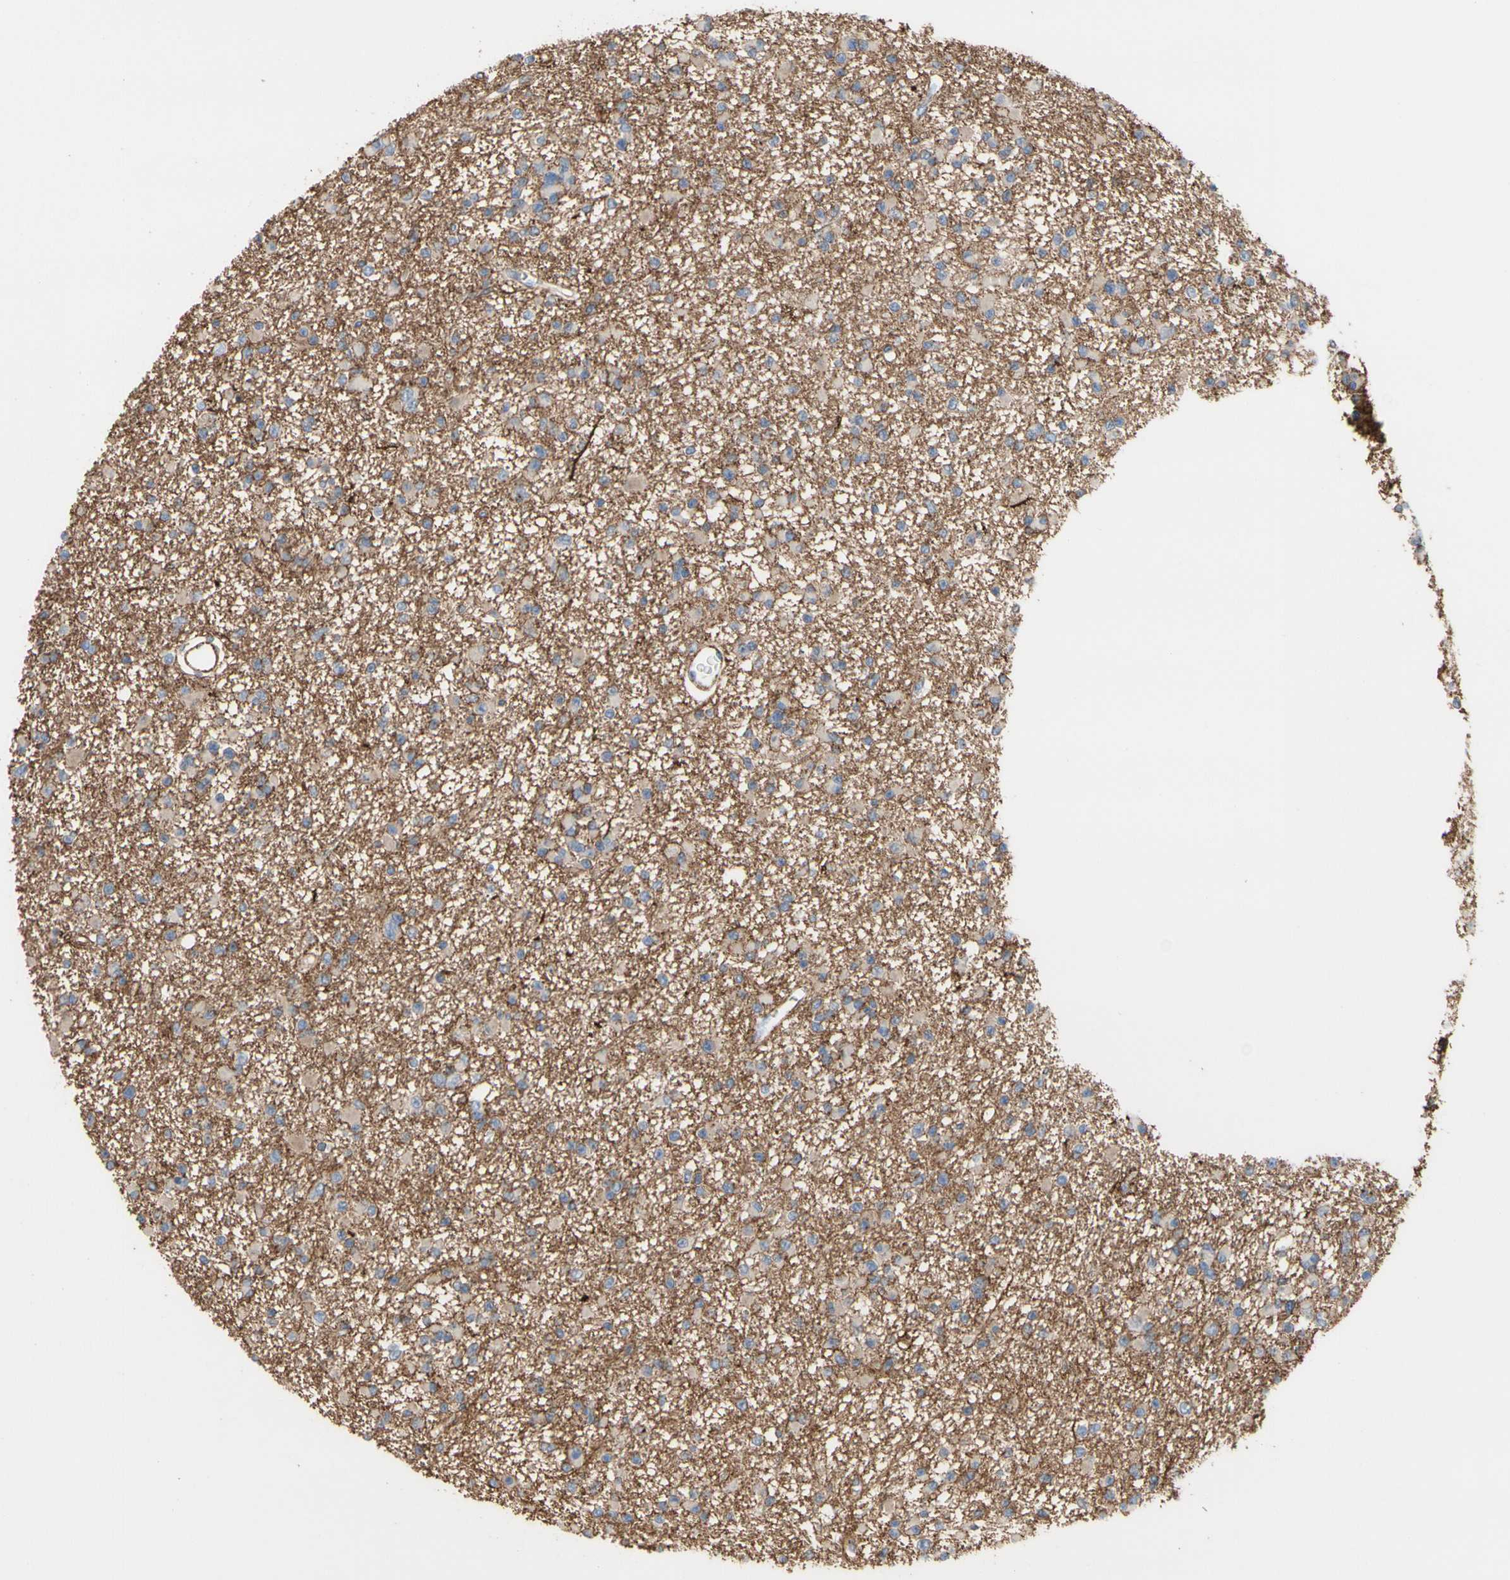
{"staining": {"intensity": "weak", "quantity": ">75%", "location": "cytoplasmic/membranous"}, "tissue": "glioma", "cell_type": "Tumor cells", "image_type": "cancer", "snomed": [{"axis": "morphology", "description": "Glioma, malignant, Low grade"}, {"axis": "topography", "description": "Brain"}], "caption": "Low-grade glioma (malignant) was stained to show a protein in brown. There is low levels of weak cytoplasmic/membranous staining in approximately >75% of tumor cells.", "gene": "ANXA6", "patient": {"sex": "female", "age": 22}}